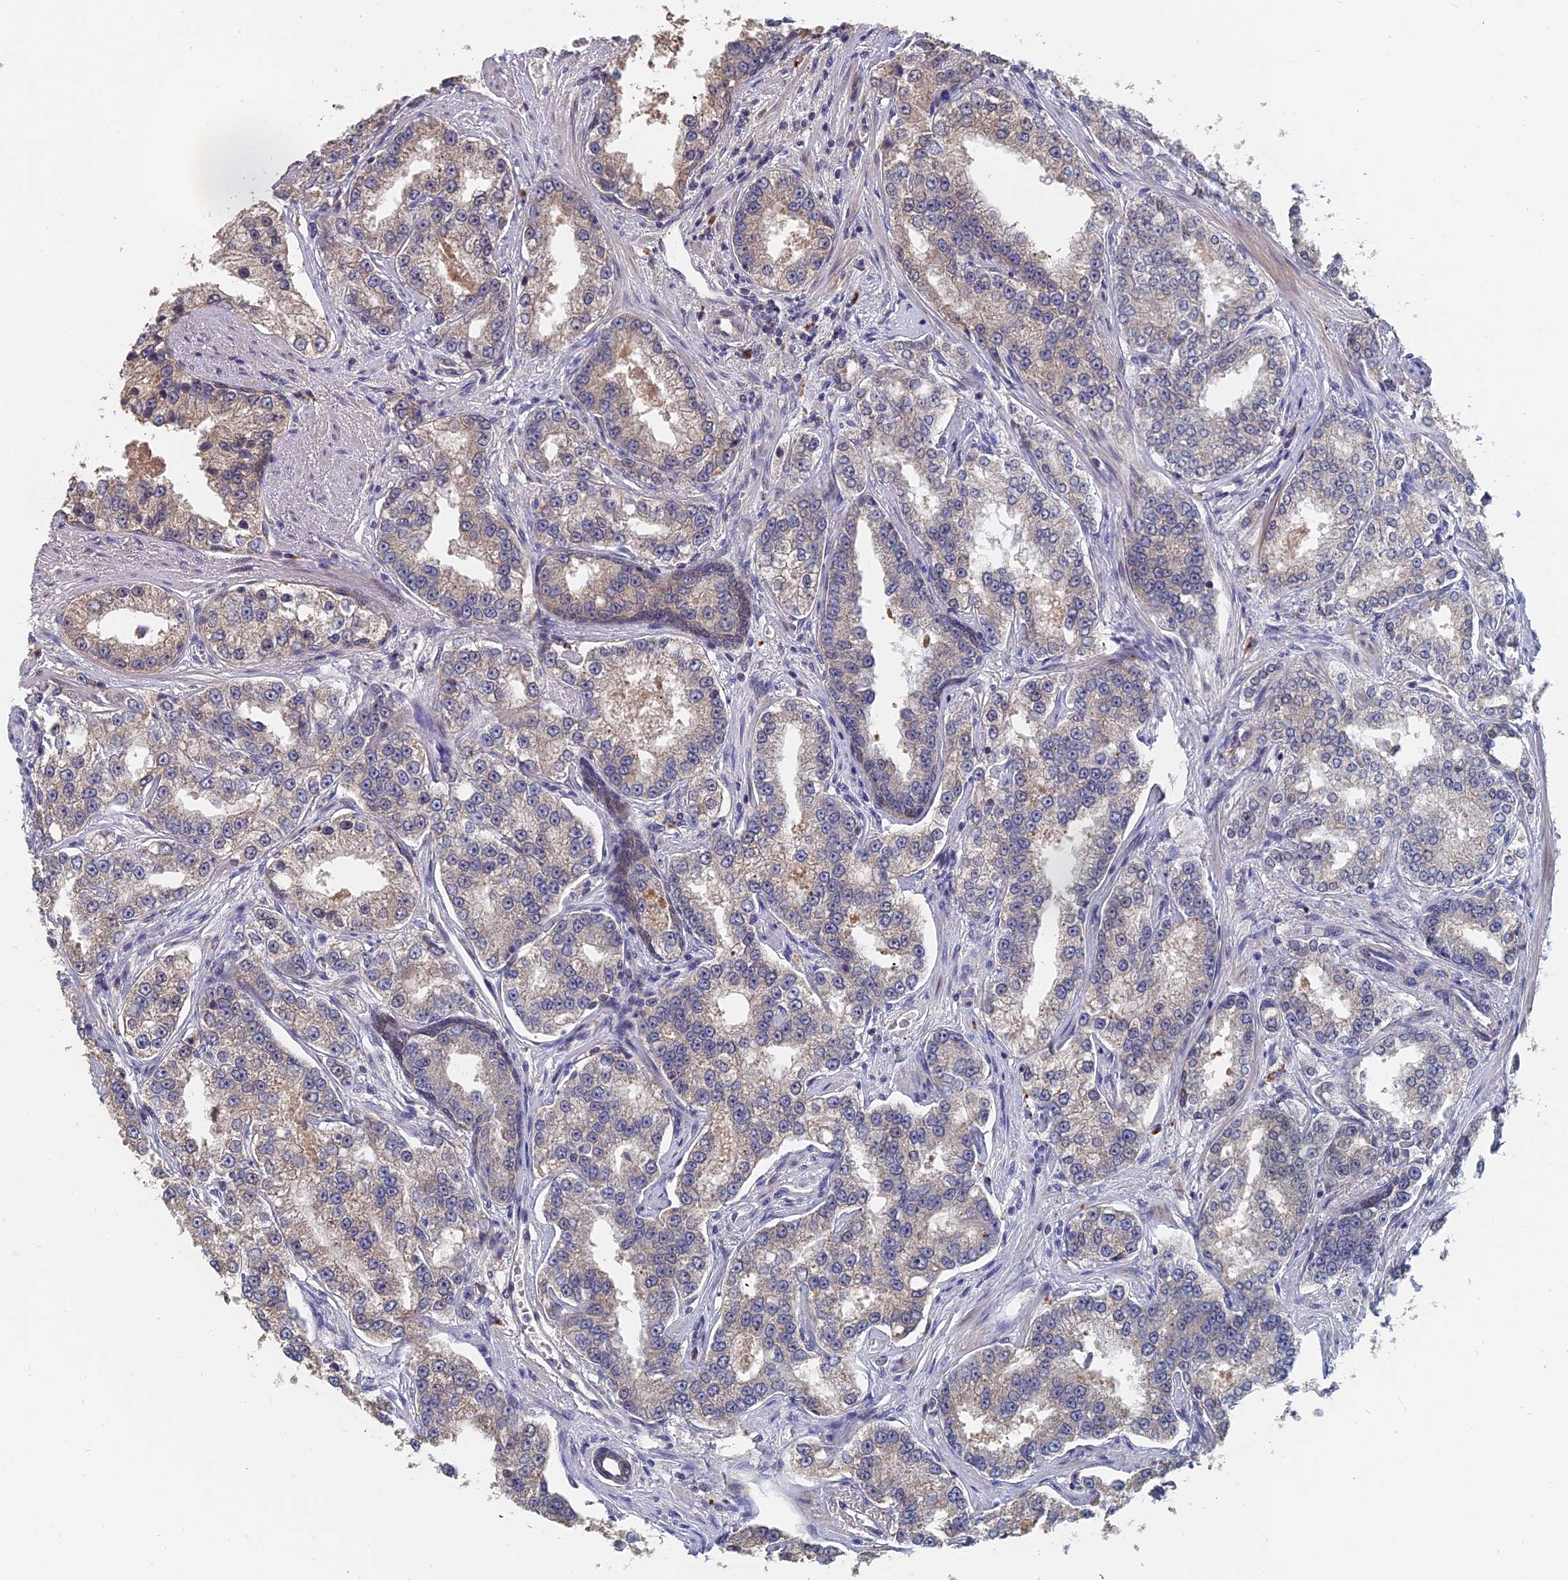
{"staining": {"intensity": "weak", "quantity": "<25%", "location": "cytoplasmic/membranous"}, "tissue": "prostate cancer", "cell_type": "Tumor cells", "image_type": "cancer", "snomed": [{"axis": "morphology", "description": "Normal tissue, NOS"}, {"axis": "morphology", "description": "Adenocarcinoma, High grade"}, {"axis": "topography", "description": "Prostate"}], "caption": "This photomicrograph is of prostate cancer (high-grade adenocarcinoma) stained with immunohistochemistry to label a protein in brown with the nuclei are counter-stained blue. There is no expression in tumor cells. (DAB (3,3'-diaminobenzidine) immunohistochemistry (IHC), high magnification).", "gene": "SLC33A1", "patient": {"sex": "male", "age": 83}}